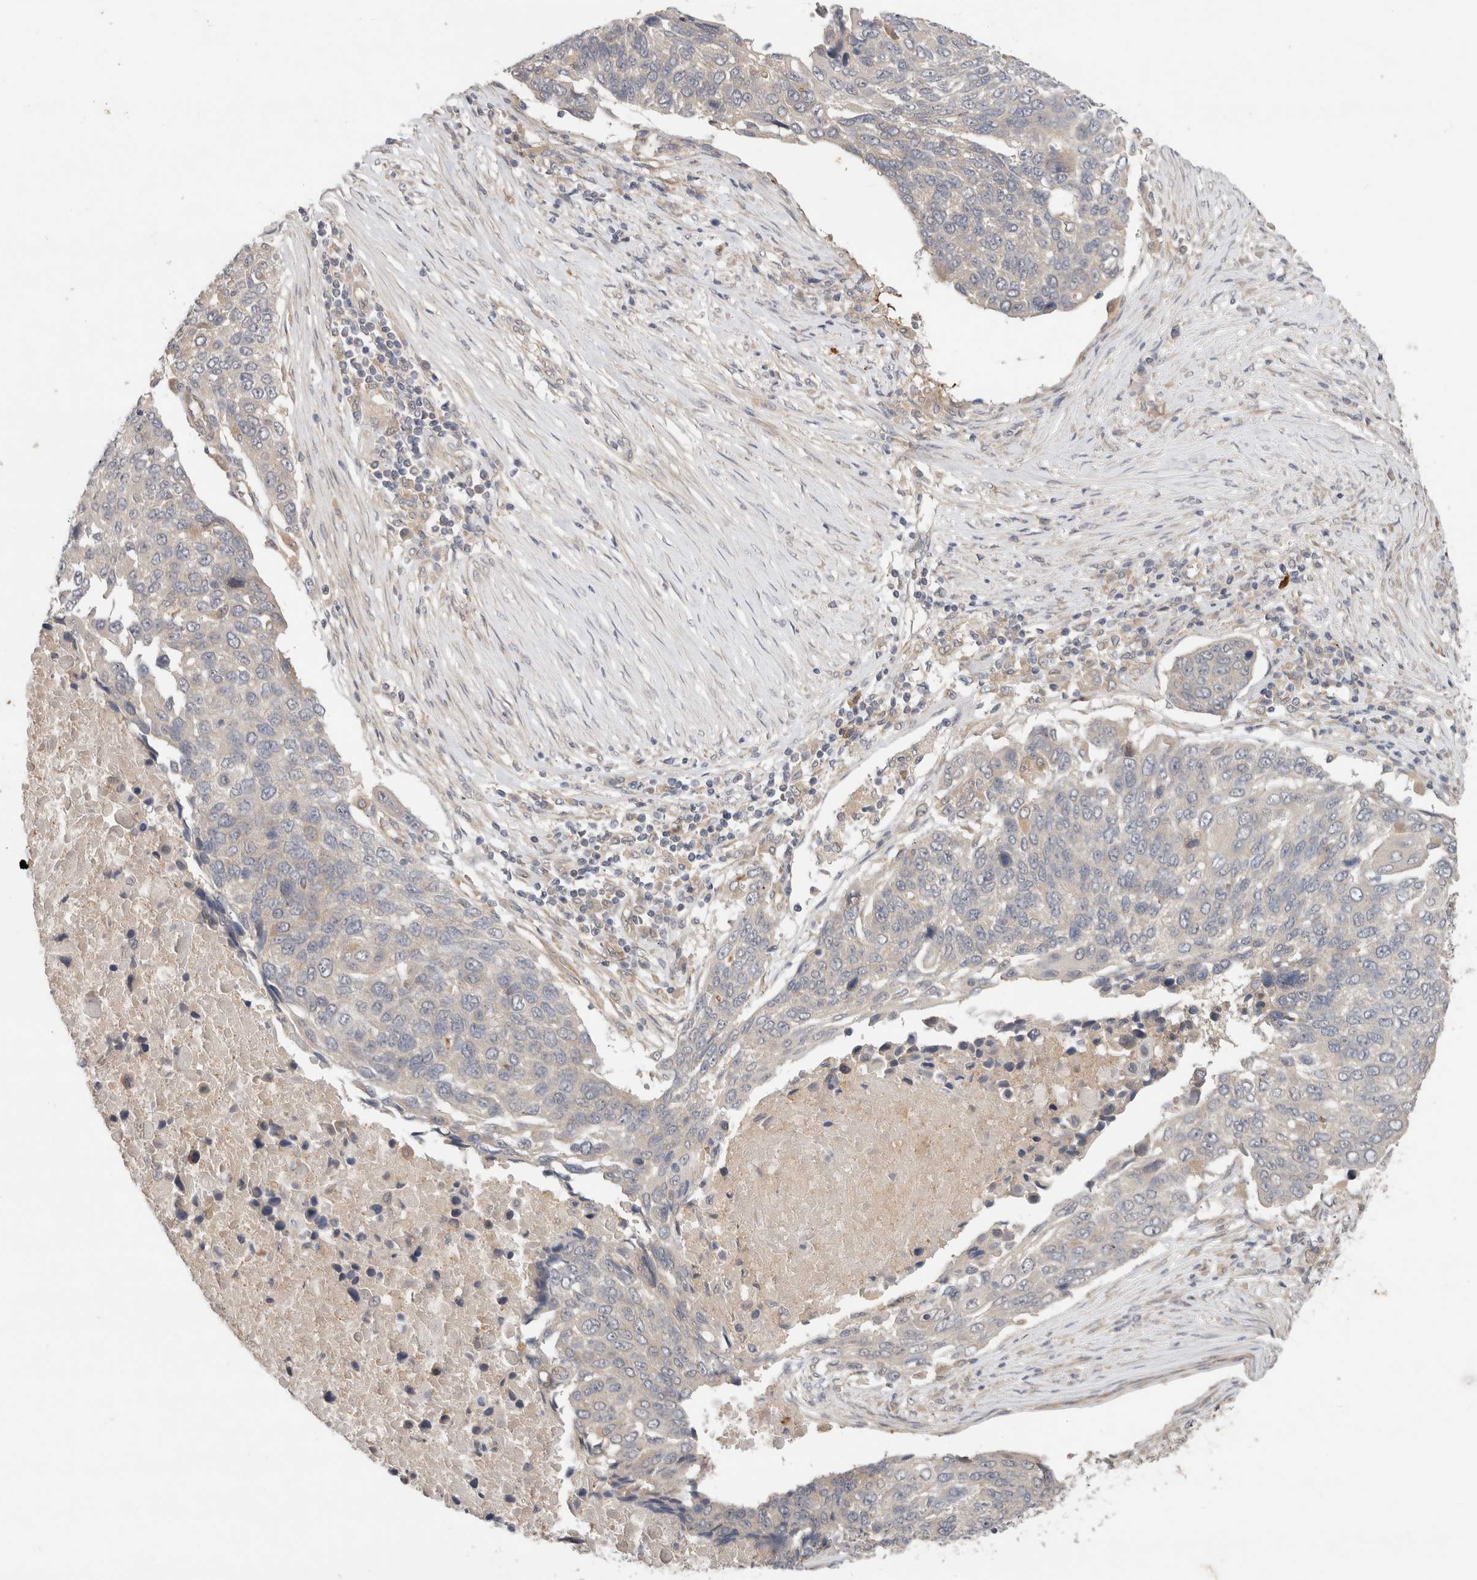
{"staining": {"intensity": "negative", "quantity": "none", "location": "none"}, "tissue": "lung cancer", "cell_type": "Tumor cells", "image_type": "cancer", "snomed": [{"axis": "morphology", "description": "Squamous cell carcinoma, NOS"}, {"axis": "topography", "description": "Lung"}], "caption": "Lung squamous cell carcinoma was stained to show a protein in brown. There is no significant staining in tumor cells. (Stains: DAB (3,3'-diaminobenzidine) immunohistochemistry with hematoxylin counter stain, Microscopy: brightfield microscopy at high magnification).", "gene": "SGK1", "patient": {"sex": "male", "age": 66}}